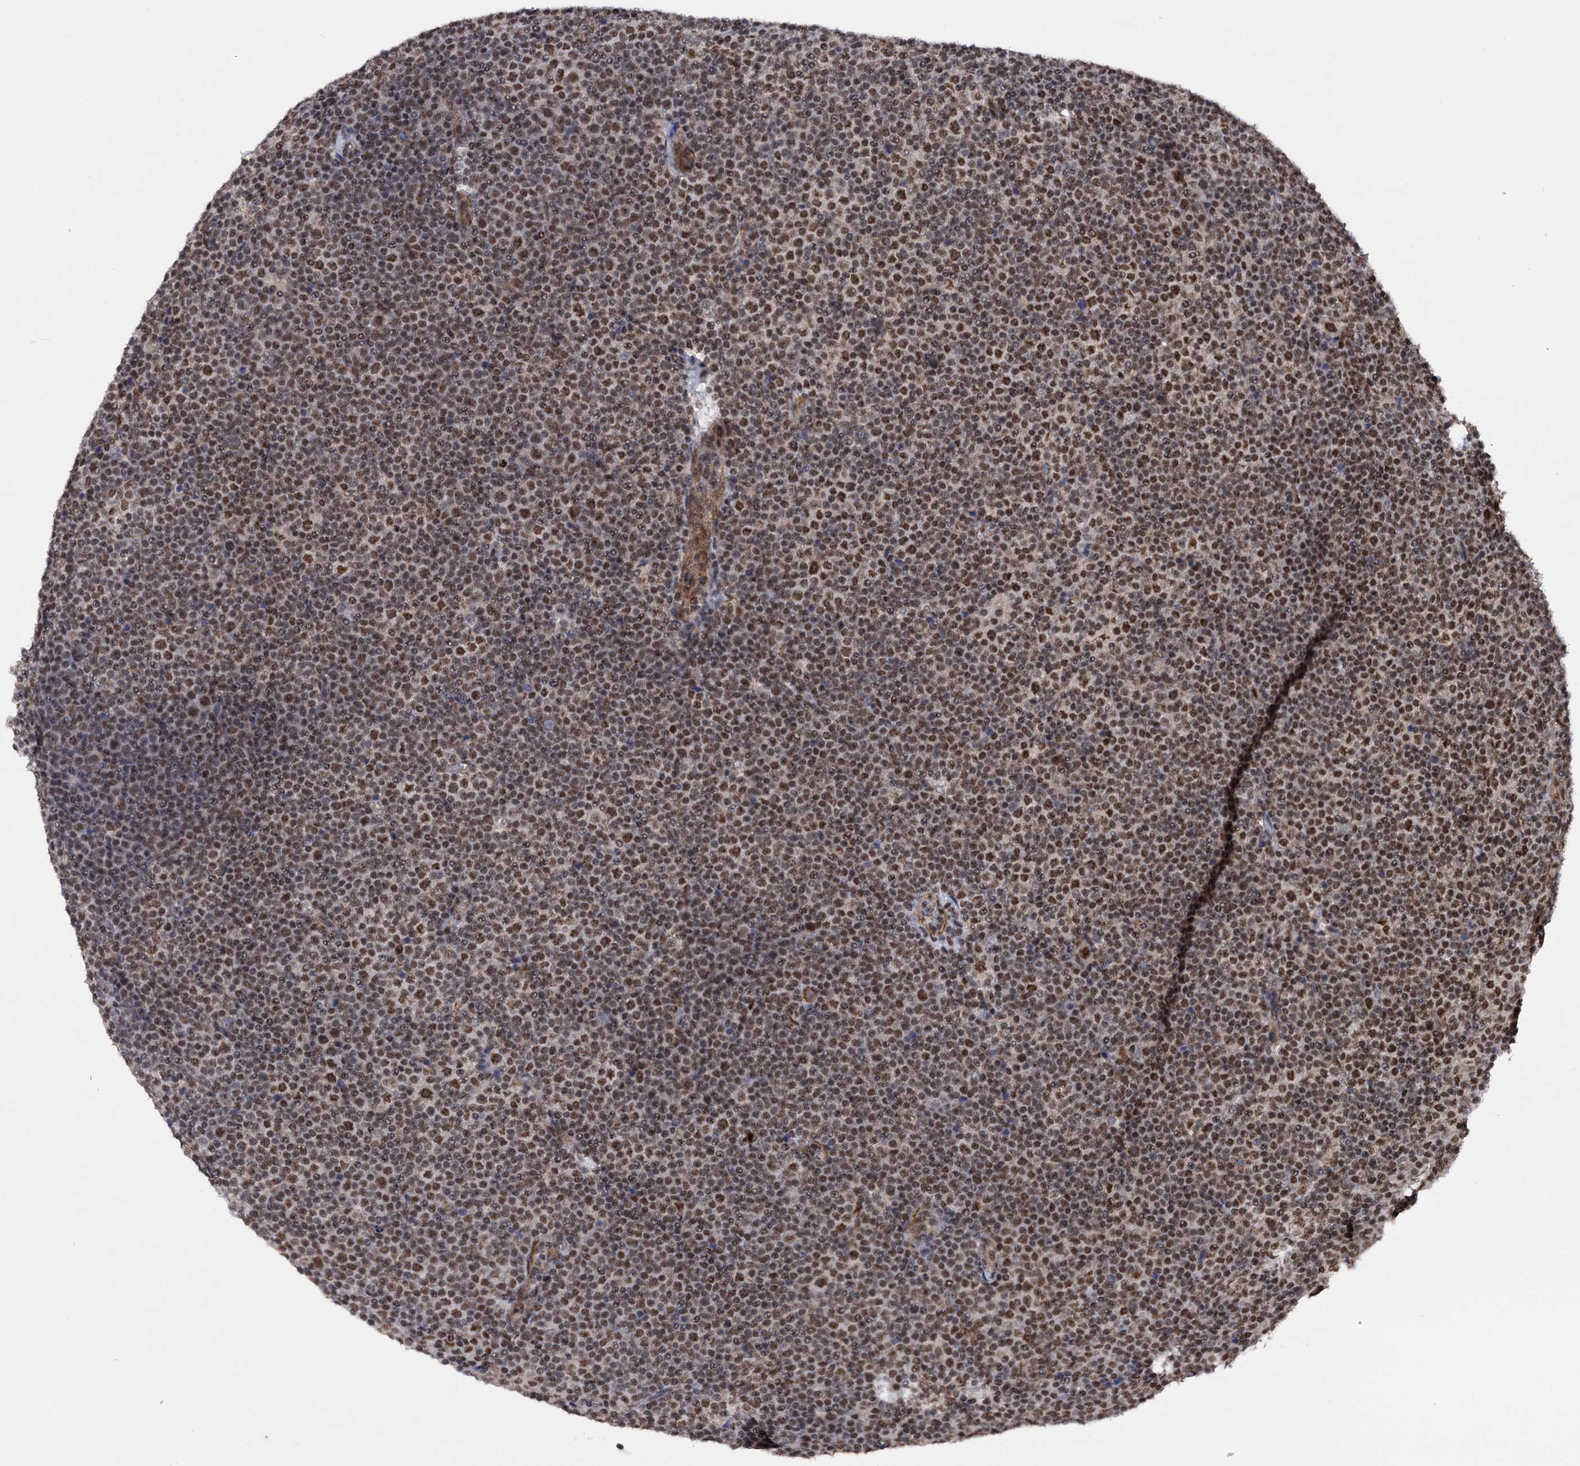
{"staining": {"intensity": "moderate", "quantity": ">75%", "location": "nuclear"}, "tissue": "lymphoma", "cell_type": "Tumor cells", "image_type": "cancer", "snomed": [{"axis": "morphology", "description": "Malignant lymphoma, non-Hodgkin's type, Low grade"}, {"axis": "topography", "description": "Lymph node"}], "caption": "Moderate nuclear positivity is present in approximately >75% of tumor cells in malignant lymphoma, non-Hodgkin's type (low-grade).", "gene": "TBC1D12", "patient": {"sex": "female", "age": 67}}